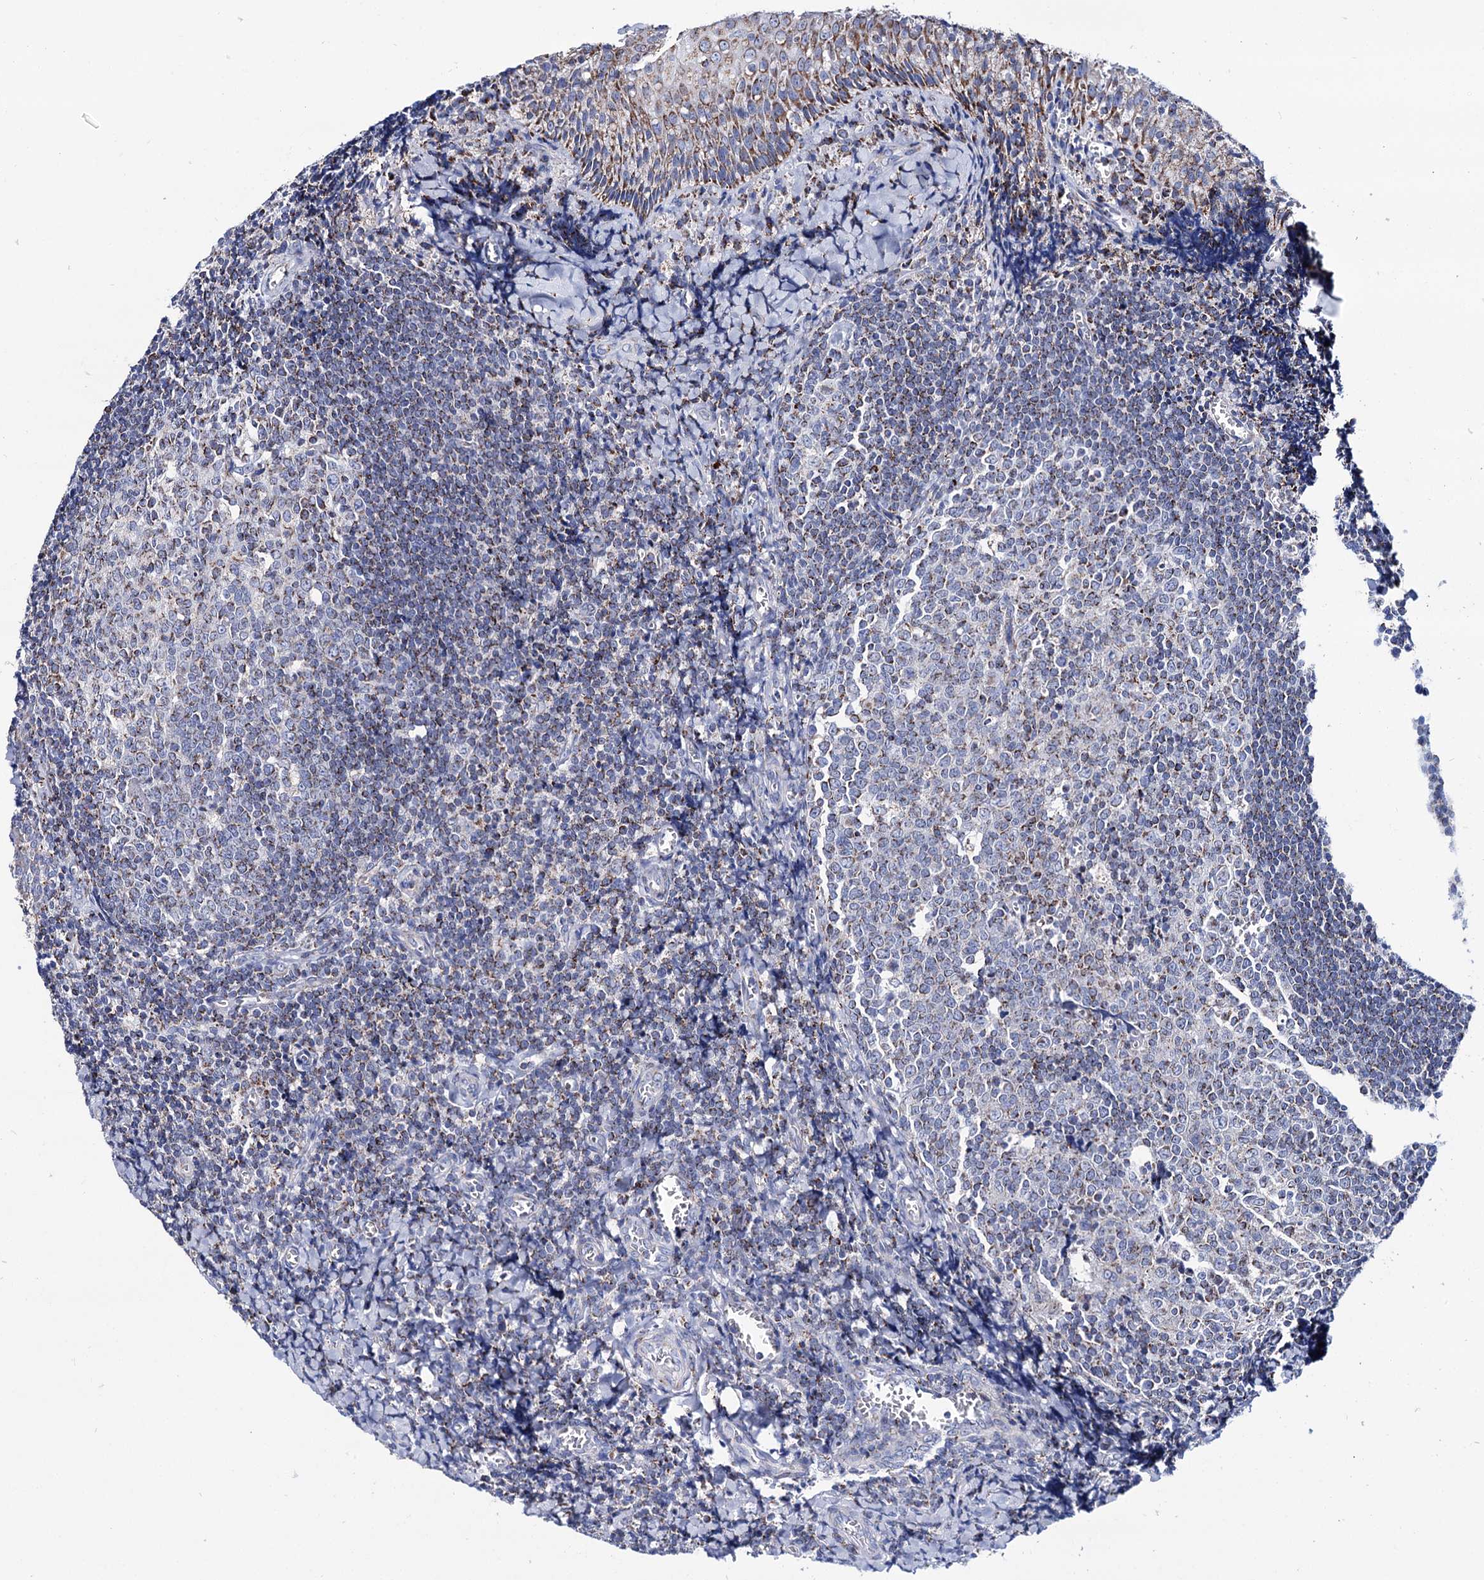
{"staining": {"intensity": "moderate", "quantity": "25%-75%", "location": "cytoplasmic/membranous"}, "tissue": "tonsil", "cell_type": "Germinal center cells", "image_type": "normal", "snomed": [{"axis": "morphology", "description": "Normal tissue, NOS"}, {"axis": "topography", "description": "Tonsil"}], "caption": "An IHC histopathology image of unremarkable tissue is shown. Protein staining in brown shows moderate cytoplasmic/membranous positivity in tonsil within germinal center cells.", "gene": "UBASH3B", "patient": {"sex": "male", "age": 27}}